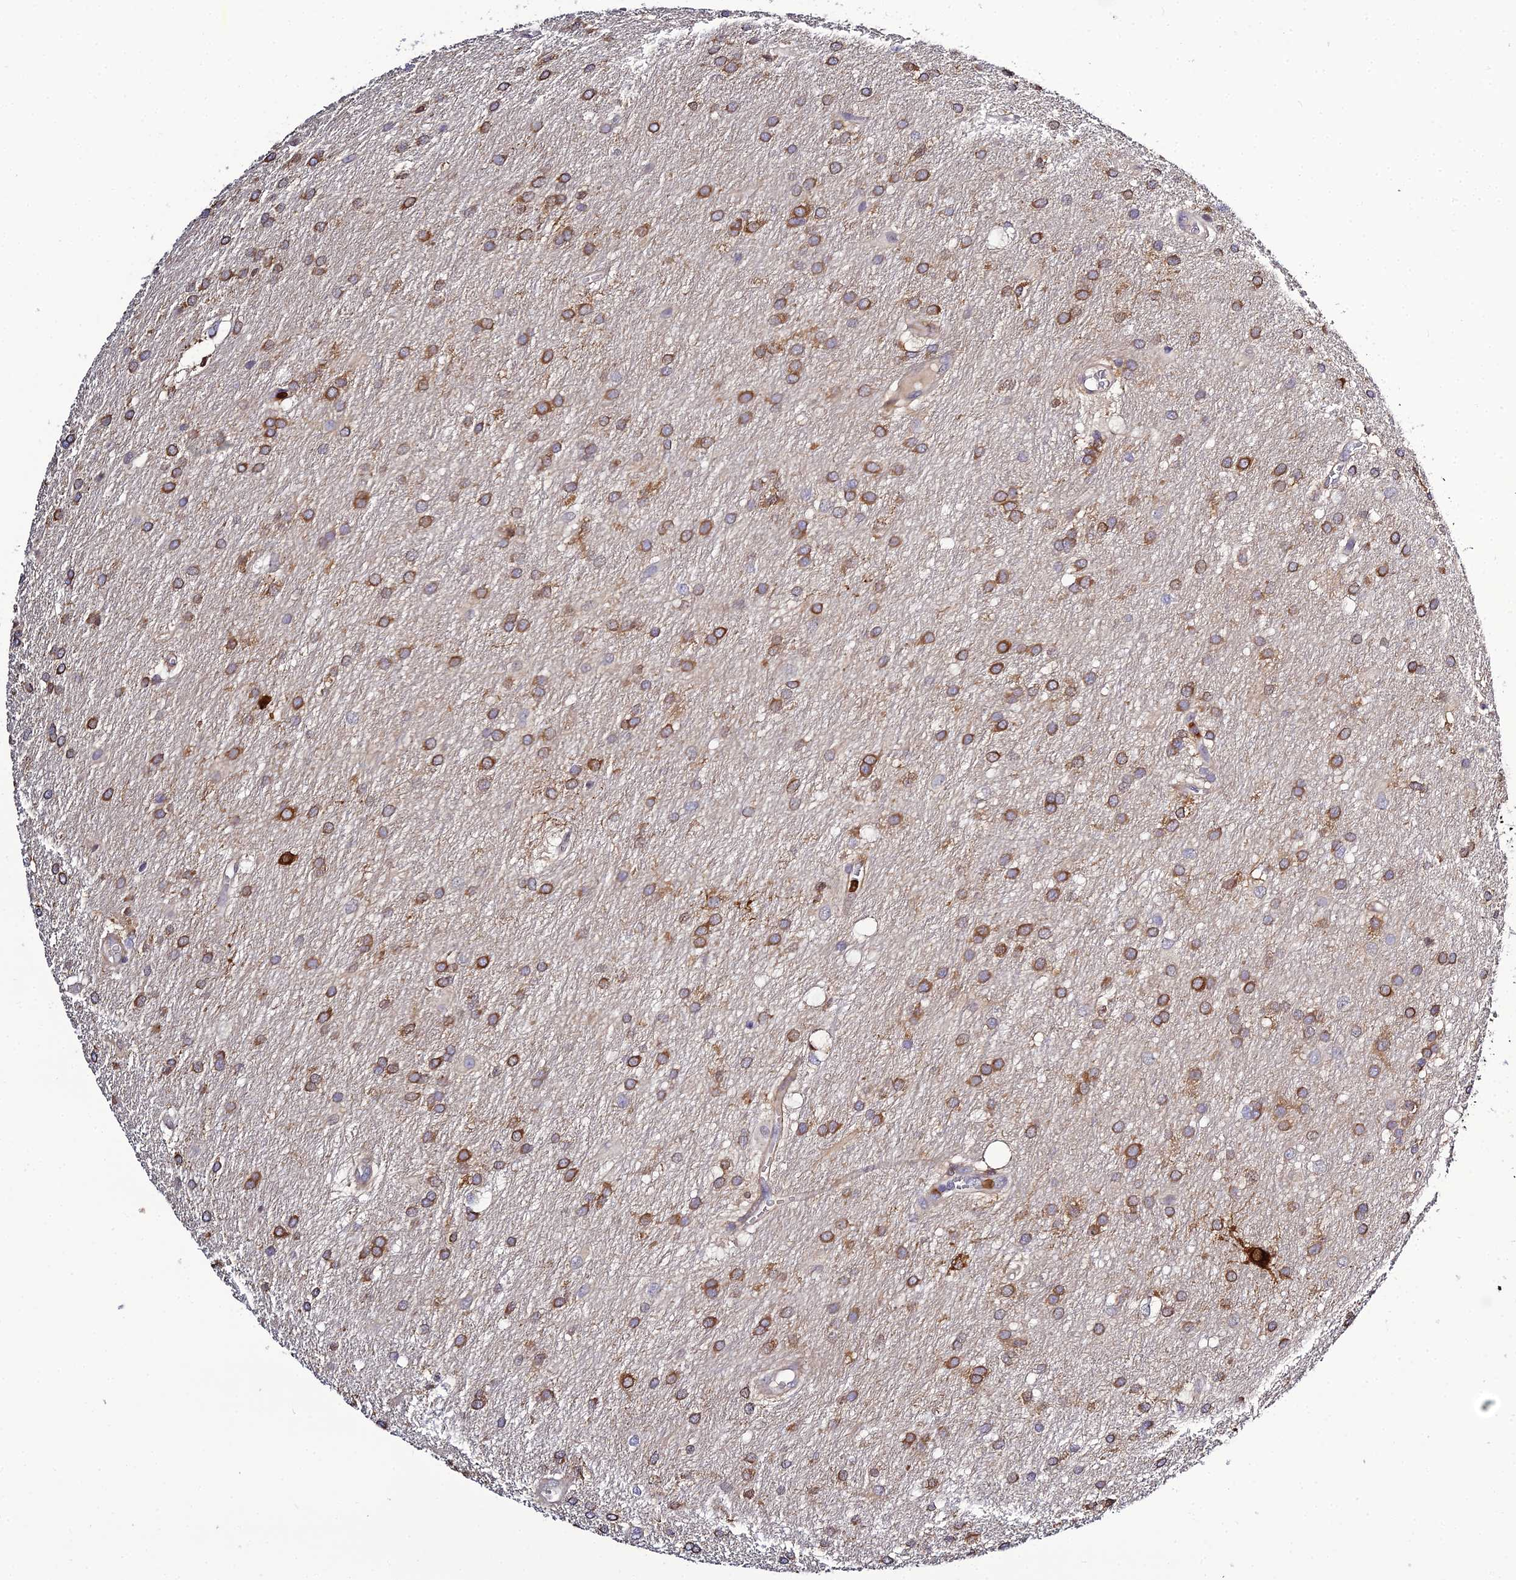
{"staining": {"intensity": "moderate", "quantity": ">75%", "location": "cytoplasmic/membranous"}, "tissue": "glioma", "cell_type": "Tumor cells", "image_type": "cancer", "snomed": [{"axis": "morphology", "description": "Glioma, malignant, Low grade"}, {"axis": "topography", "description": "Brain"}], "caption": "The micrograph demonstrates staining of malignant glioma (low-grade), revealing moderate cytoplasmic/membranous protein expression (brown color) within tumor cells.", "gene": "IL4I1", "patient": {"sex": "male", "age": 66}}